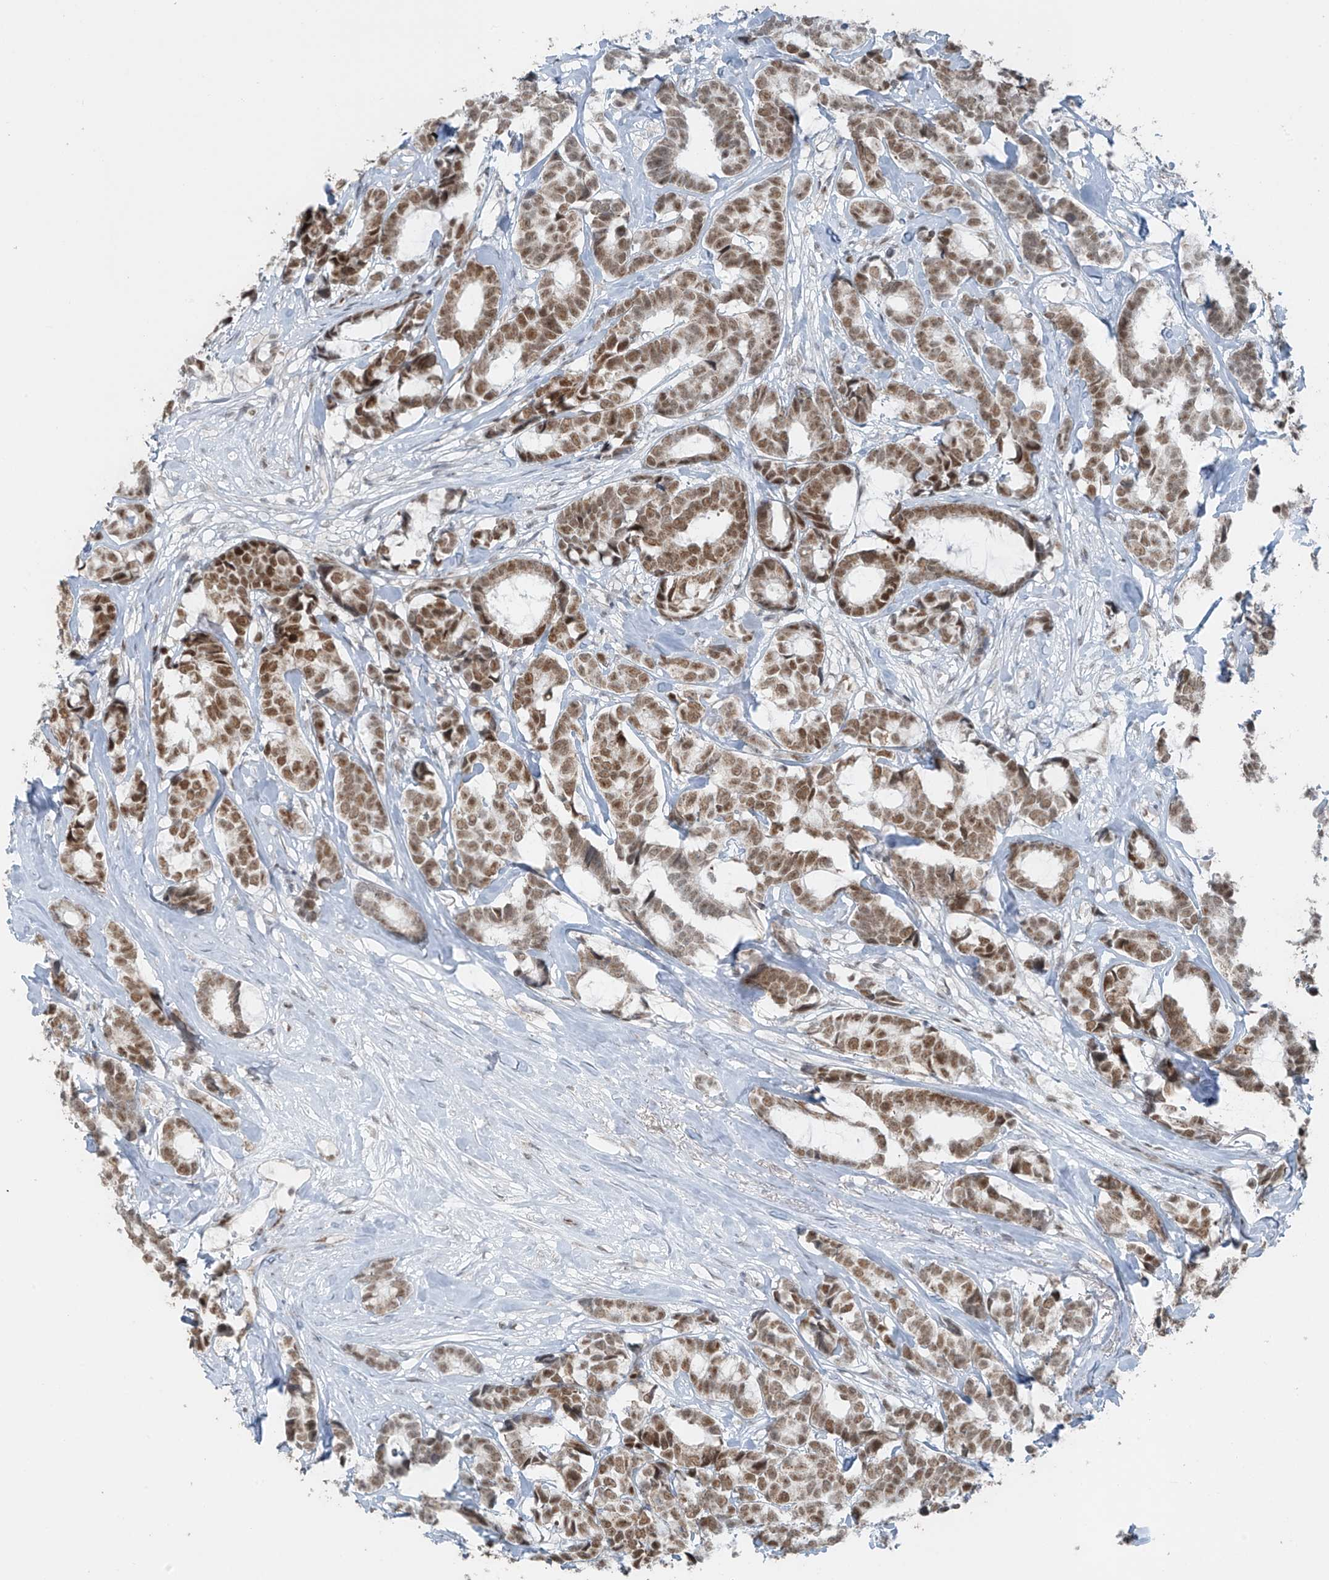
{"staining": {"intensity": "moderate", "quantity": ">75%", "location": "nuclear"}, "tissue": "breast cancer", "cell_type": "Tumor cells", "image_type": "cancer", "snomed": [{"axis": "morphology", "description": "Duct carcinoma"}, {"axis": "topography", "description": "Breast"}], "caption": "Immunohistochemistry histopathology image of neoplastic tissue: human breast cancer stained using immunohistochemistry displays medium levels of moderate protein expression localized specifically in the nuclear of tumor cells, appearing as a nuclear brown color.", "gene": "WRNIP1", "patient": {"sex": "female", "age": 87}}